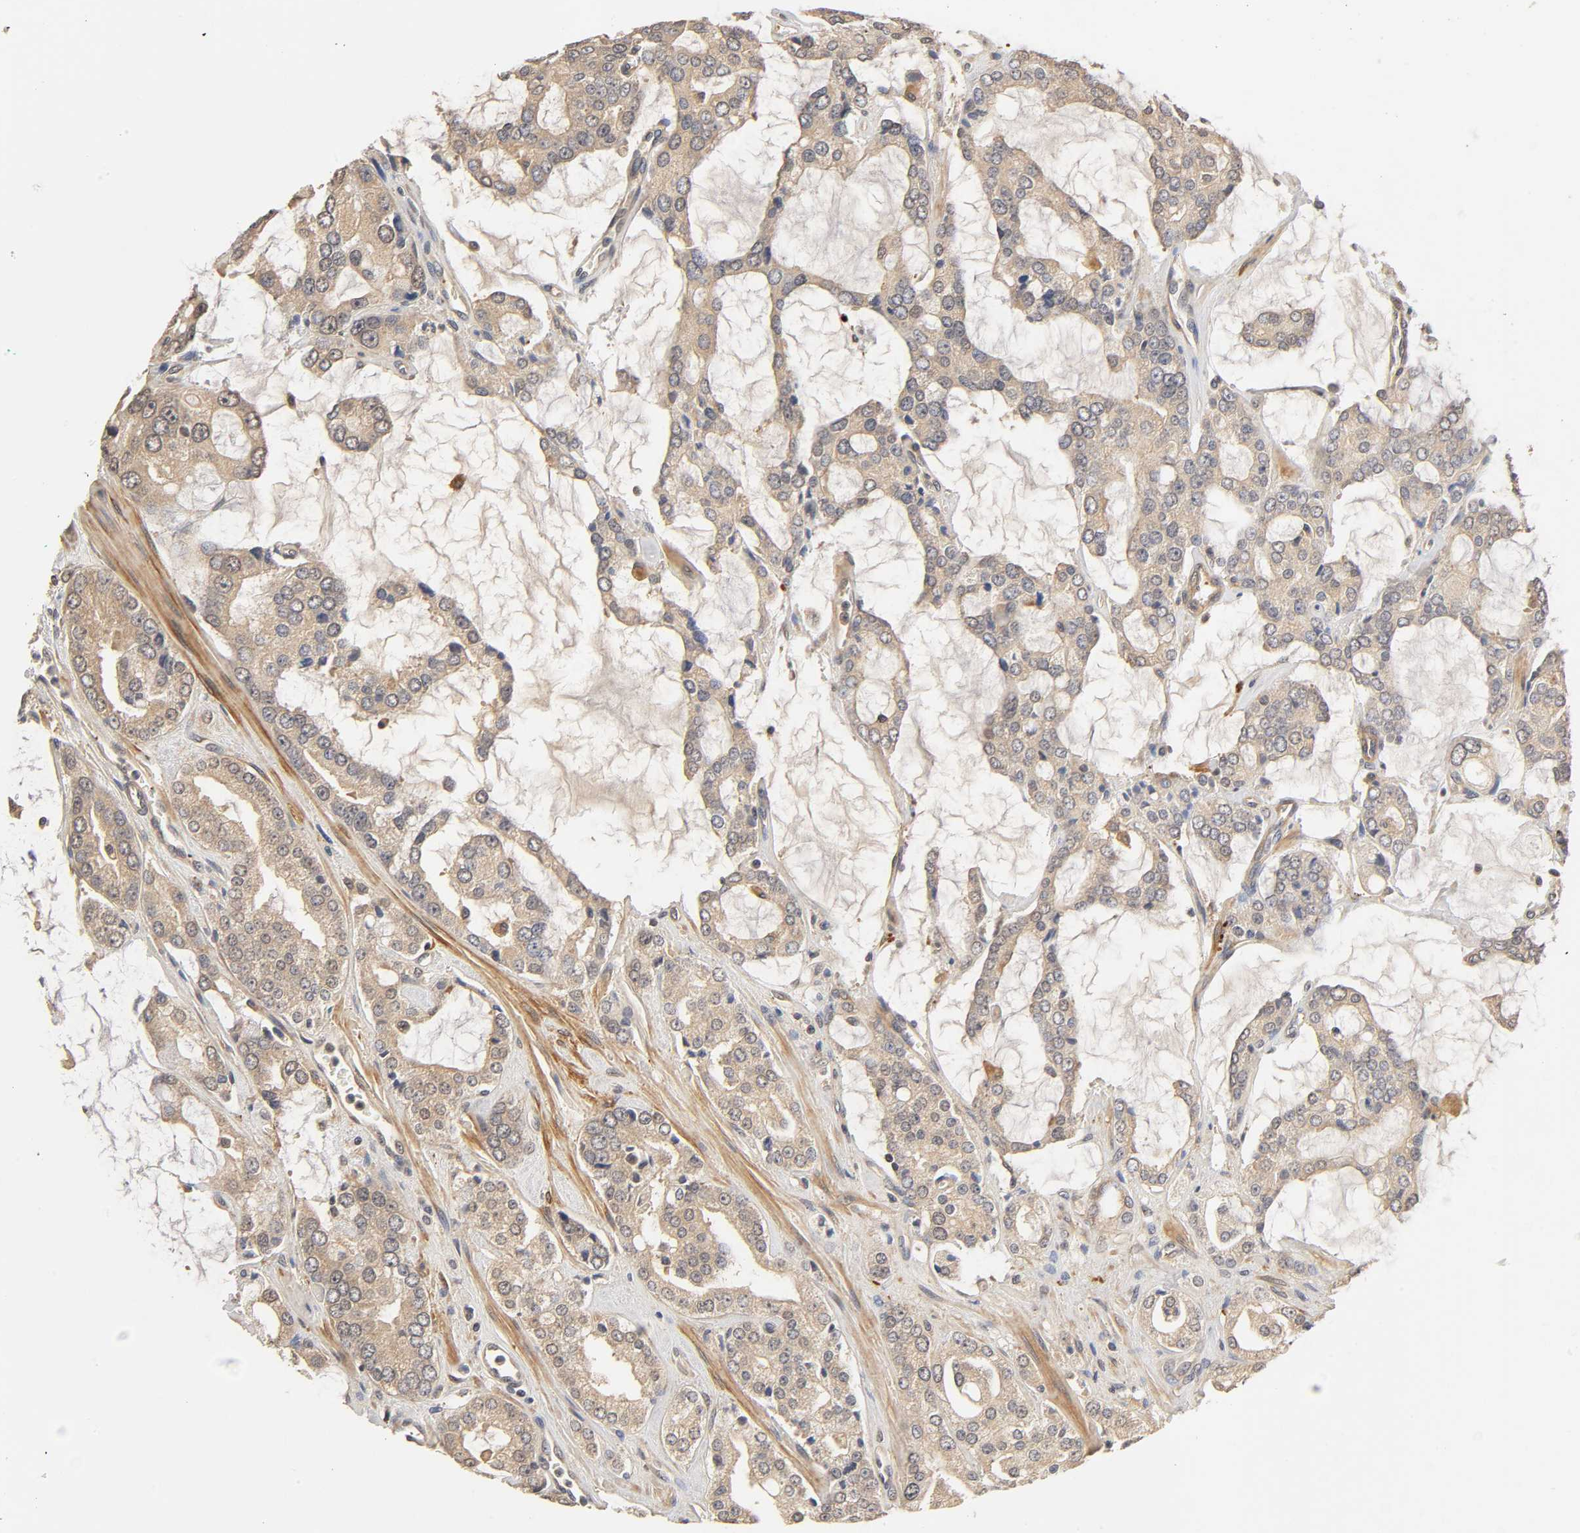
{"staining": {"intensity": "weak", "quantity": ">75%", "location": "cytoplasmic/membranous"}, "tissue": "prostate cancer", "cell_type": "Tumor cells", "image_type": "cancer", "snomed": [{"axis": "morphology", "description": "Adenocarcinoma, High grade"}, {"axis": "topography", "description": "Prostate"}], "caption": "Weak cytoplasmic/membranous protein positivity is present in about >75% of tumor cells in prostate cancer.", "gene": "PDE5A", "patient": {"sex": "male", "age": 67}}